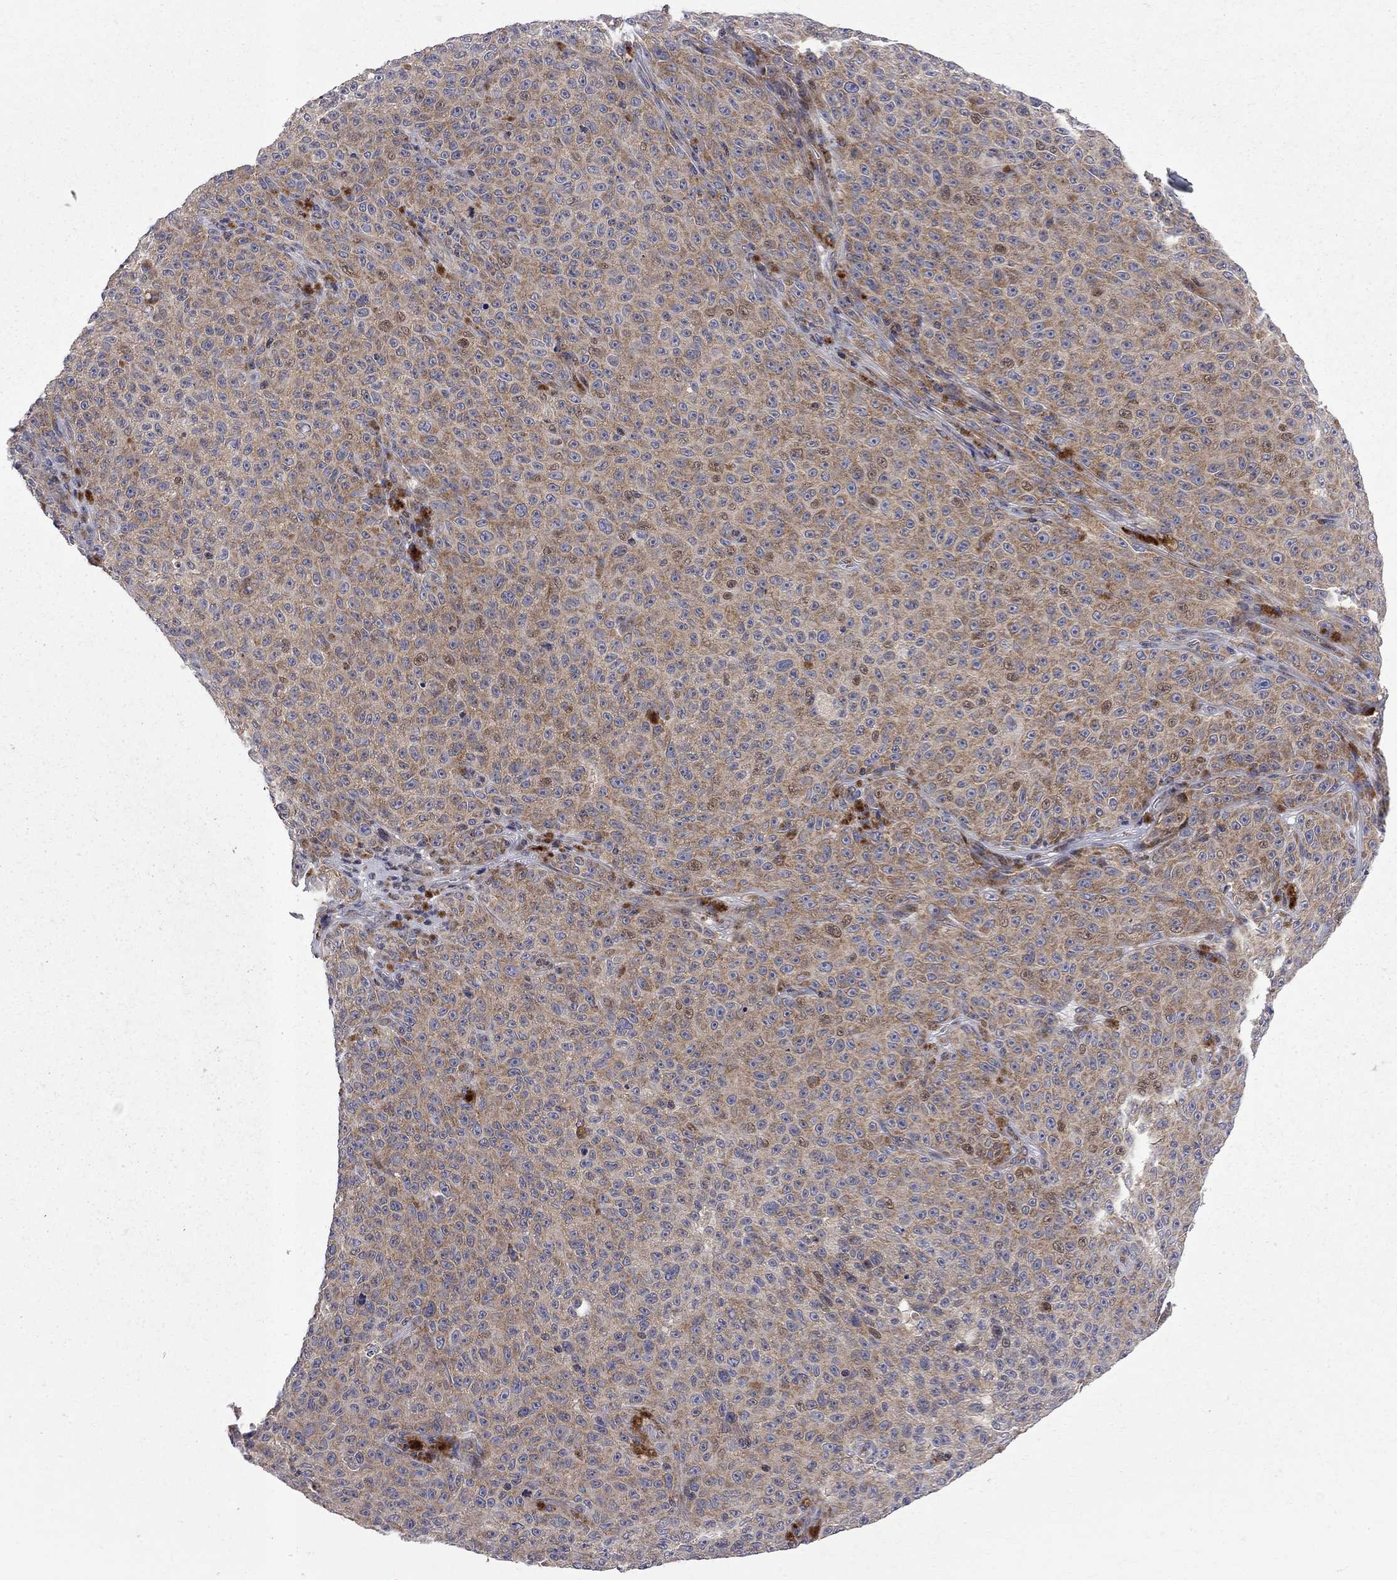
{"staining": {"intensity": "weak", "quantity": ">75%", "location": "cytoplasmic/membranous"}, "tissue": "melanoma", "cell_type": "Tumor cells", "image_type": "cancer", "snomed": [{"axis": "morphology", "description": "Malignant melanoma, NOS"}, {"axis": "topography", "description": "Skin"}], "caption": "Melanoma stained with a protein marker exhibits weak staining in tumor cells.", "gene": "CNOT11", "patient": {"sex": "female", "age": 82}}